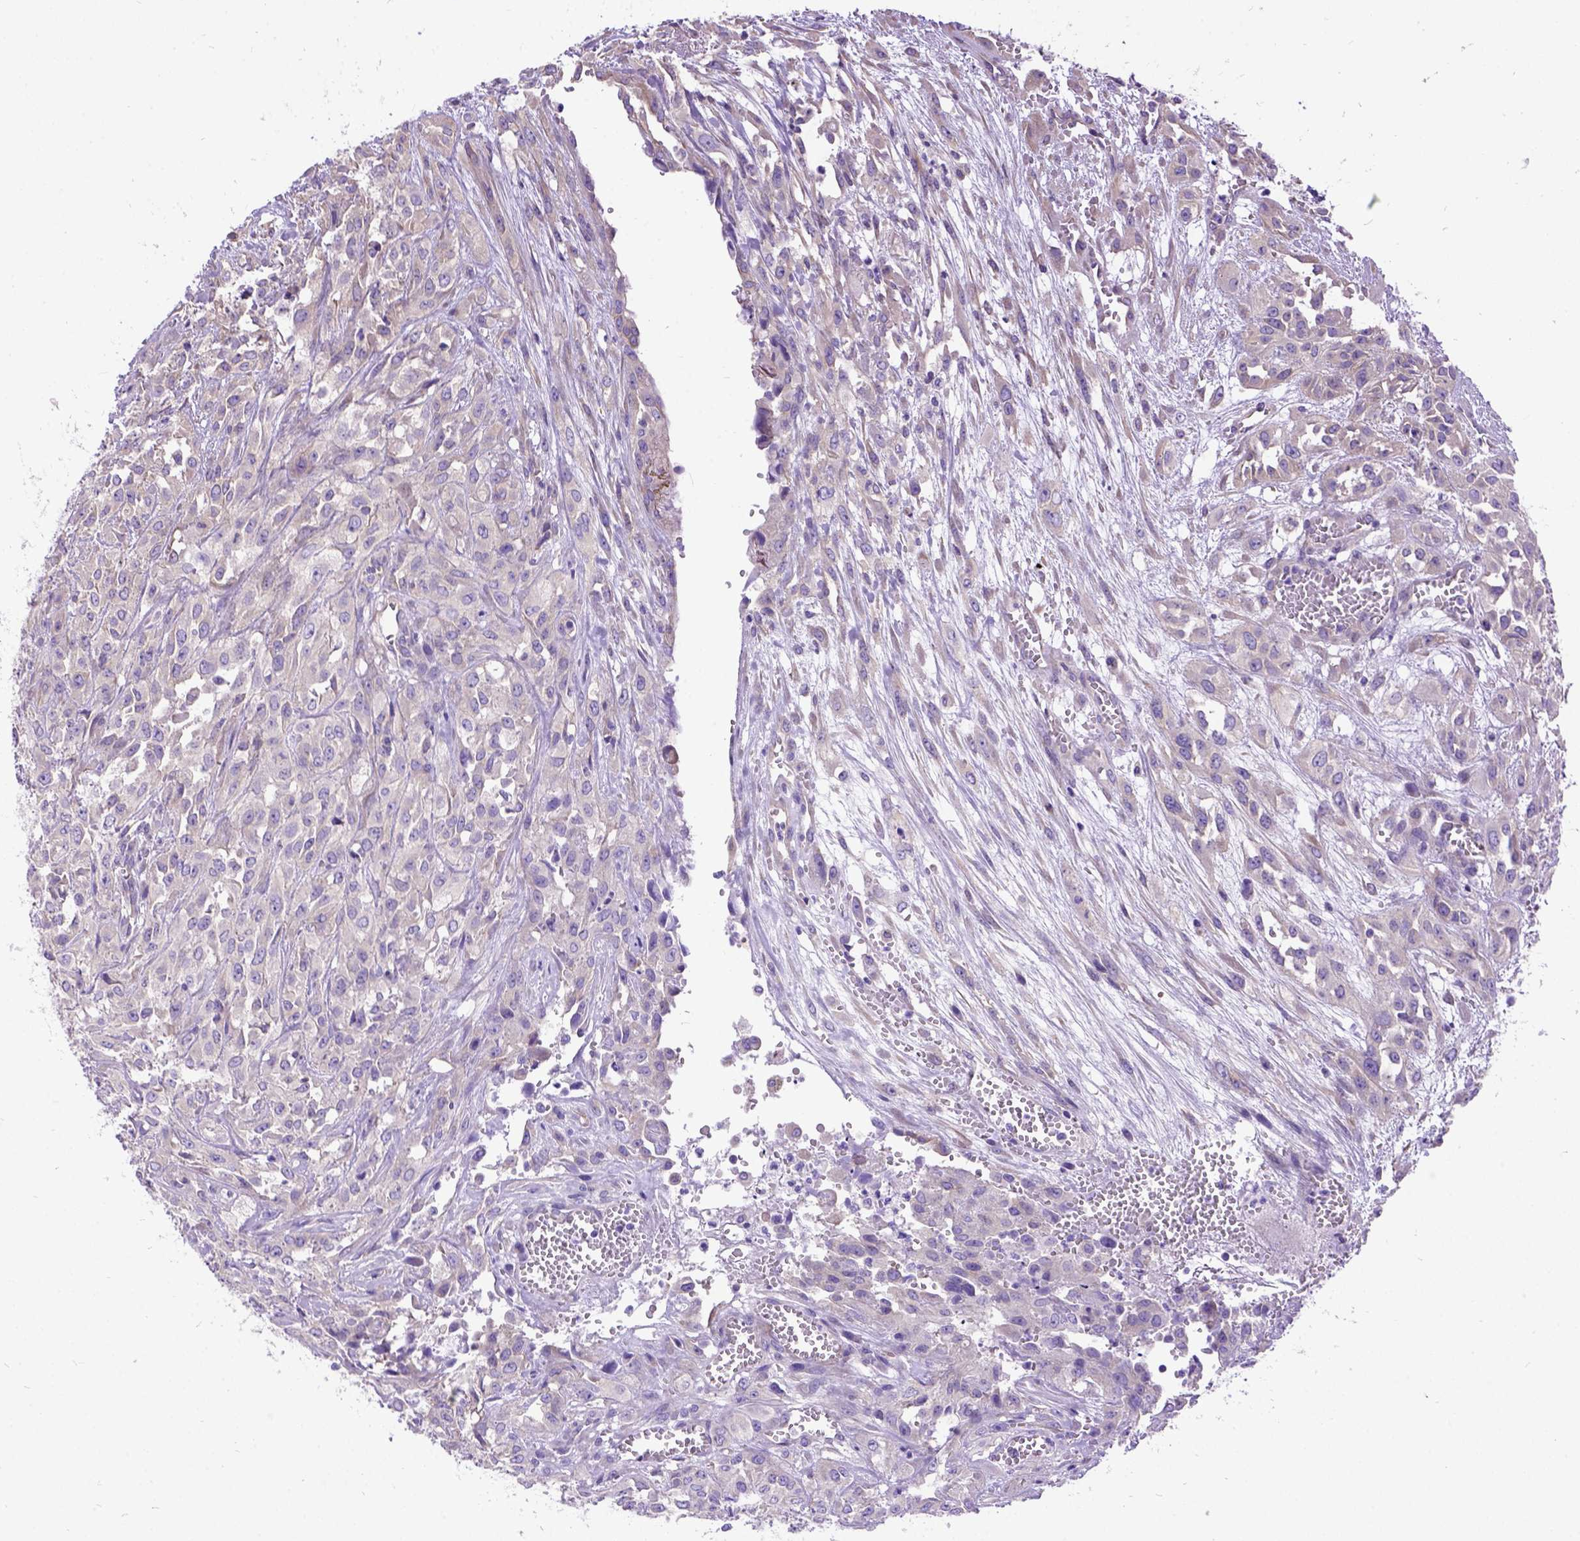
{"staining": {"intensity": "negative", "quantity": "none", "location": "none"}, "tissue": "urothelial cancer", "cell_type": "Tumor cells", "image_type": "cancer", "snomed": [{"axis": "morphology", "description": "Urothelial carcinoma, High grade"}, {"axis": "topography", "description": "Urinary bladder"}], "caption": "IHC image of neoplastic tissue: urothelial carcinoma (high-grade) stained with DAB displays no significant protein staining in tumor cells.", "gene": "CFAP54", "patient": {"sex": "male", "age": 67}}